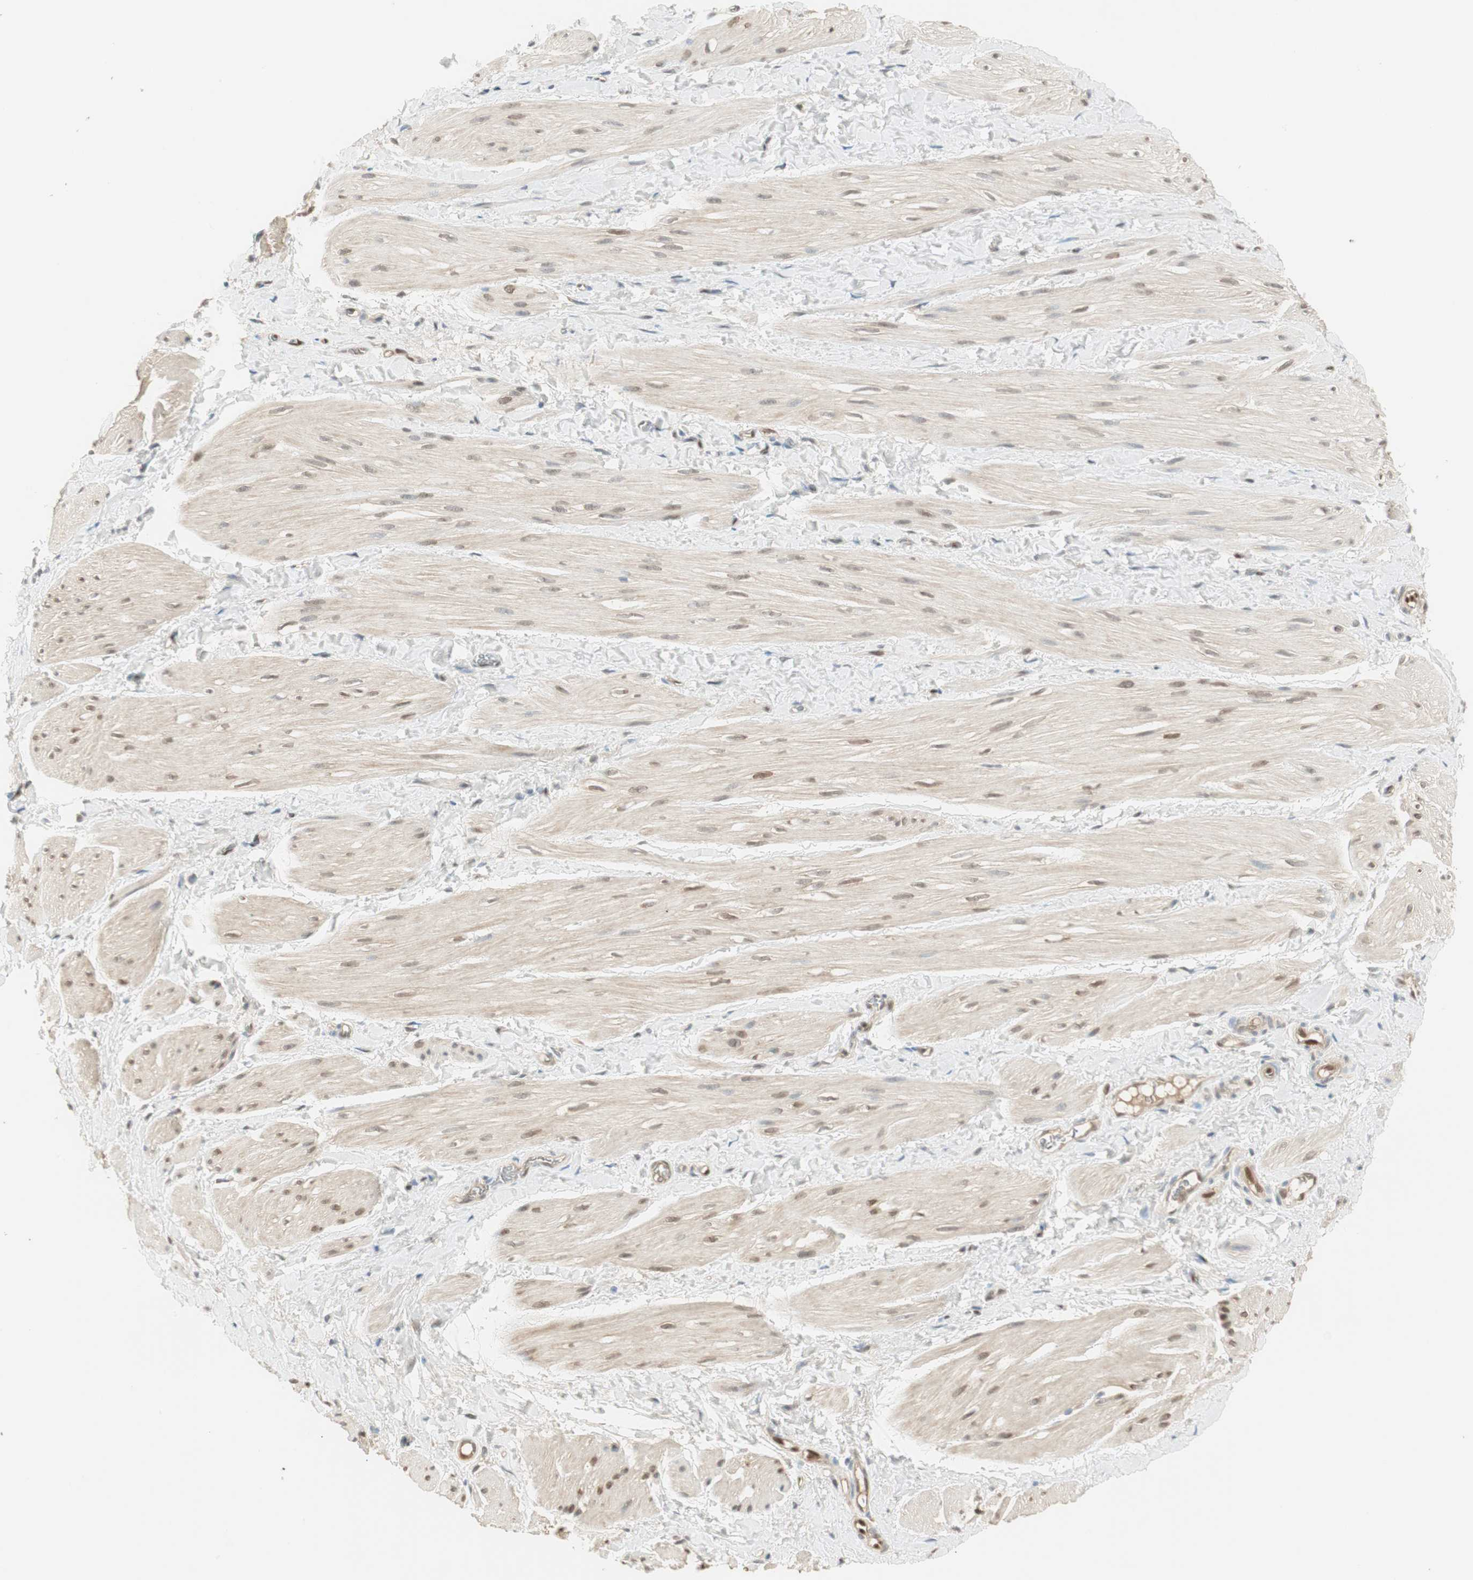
{"staining": {"intensity": "weak", "quantity": ">75%", "location": "cytoplasmic/membranous,nuclear"}, "tissue": "smooth muscle", "cell_type": "Smooth muscle cells", "image_type": "normal", "snomed": [{"axis": "morphology", "description": "Normal tissue, NOS"}, {"axis": "topography", "description": "Smooth muscle"}], "caption": "A brown stain shows weak cytoplasmic/membranous,nuclear expression of a protein in smooth muscle cells of normal smooth muscle. Nuclei are stained in blue.", "gene": "LTA4H", "patient": {"sex": "male", "age": 16}}